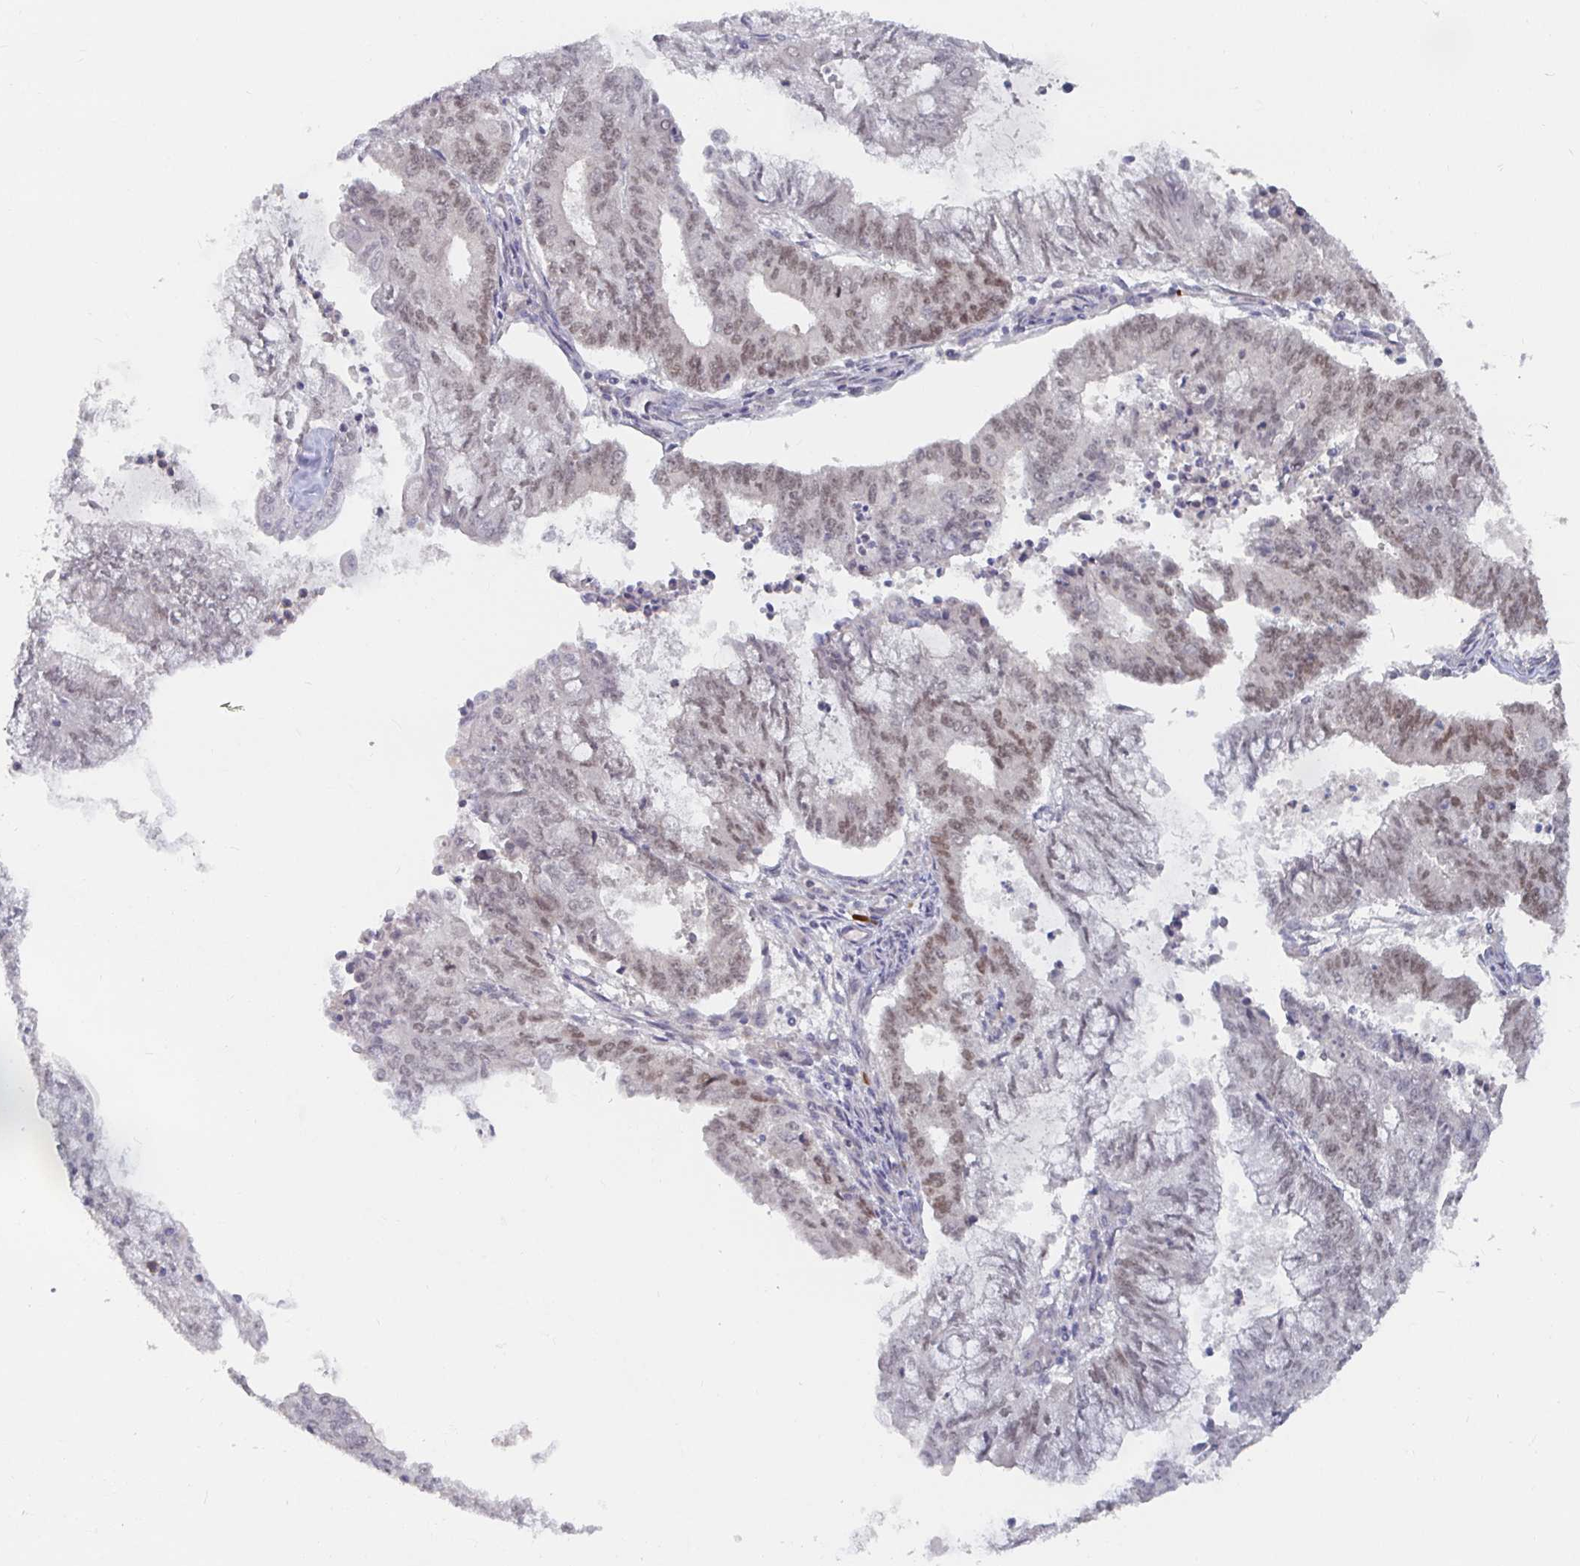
{"staining": {"intensity": "weak", "quantity": ">75%", "location": "nuclear"}, "tissue": "endometrial cancer", "cell_type": "Tumor cells", "image_type": "cancer", "snomed": [{"axis": "morphology", "description": "Adenocarcinoma, NOS"}, {"axis": "topography", "description": "Endometrium"}], "caption": "Adenocarcinoma (endometrial) stained with a protein marker reveals weak staining in tumor cells.", "gene": "MEIS1", "patient": {"sex": "female", "age": 61}}